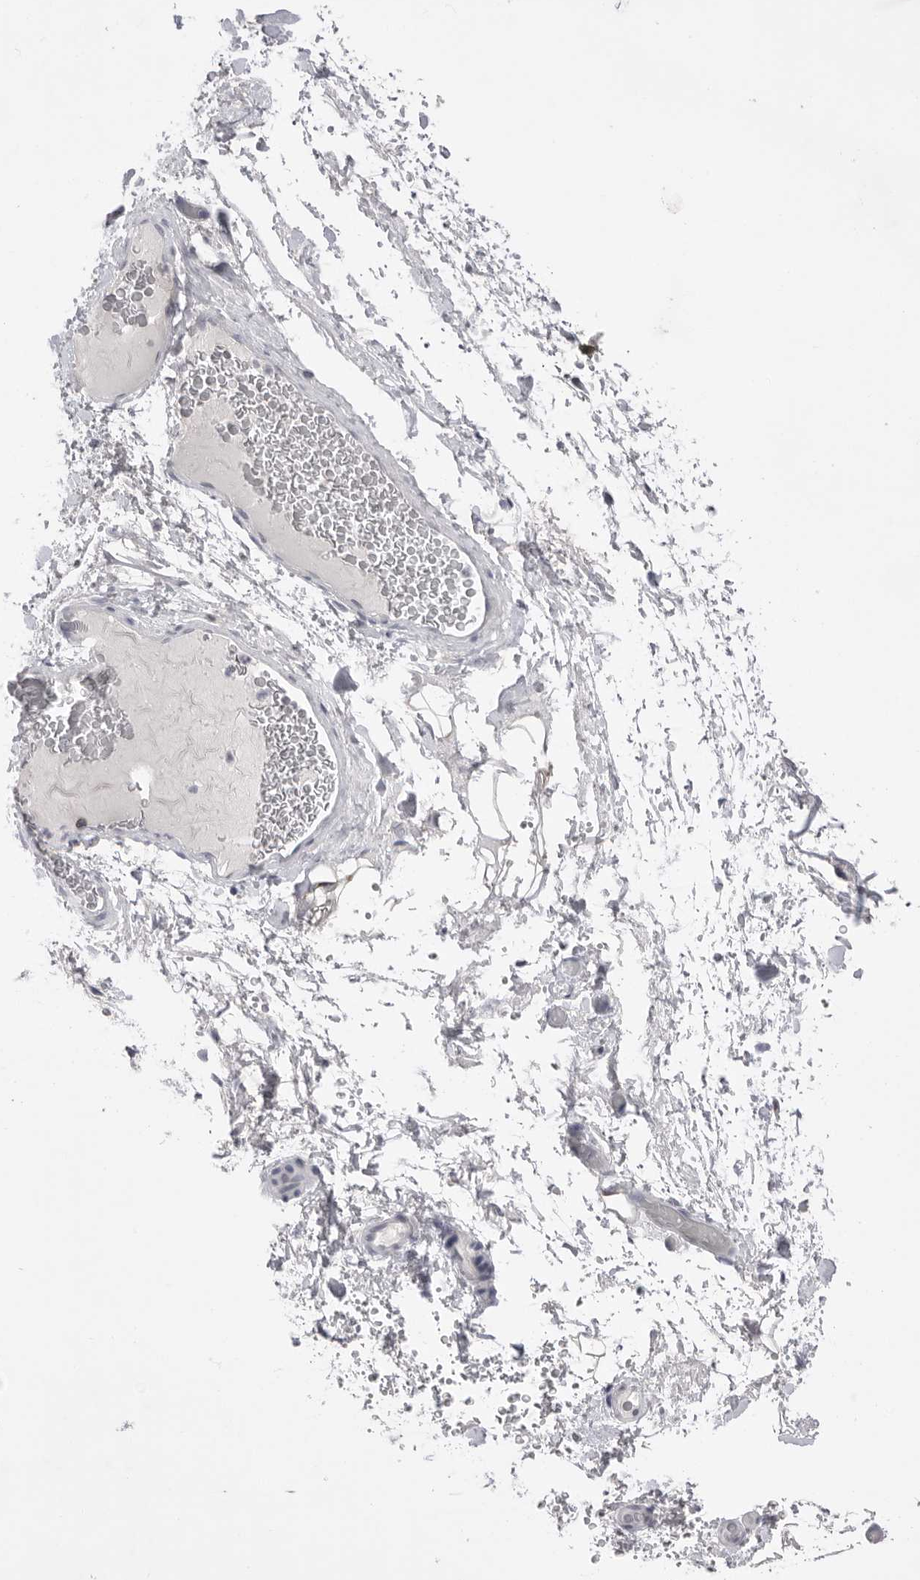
{"staining": {"intensity": "negative", "quantity": "none", "location": "none"}, "tissue": "adipose tissue", "cell_type": "Adipocytes", "image_type": "normal", "snomed": [{"axis": "morphology", "description": "Normal tissue, NOS"}, {"axis": "morphology", "description": "Adenocarcinoma, NOS"}, {"axis": "topography", "description": "Esophagus"}], "caption": "High power microscopy photomicrograph of an immunohistochemistry (IHC) photomicrograph of normal adipose tissue, revealing no significant staining in adipocytes.", "gene": "ZBTB7B", "patient": {"sex": "male", "age": 62}}